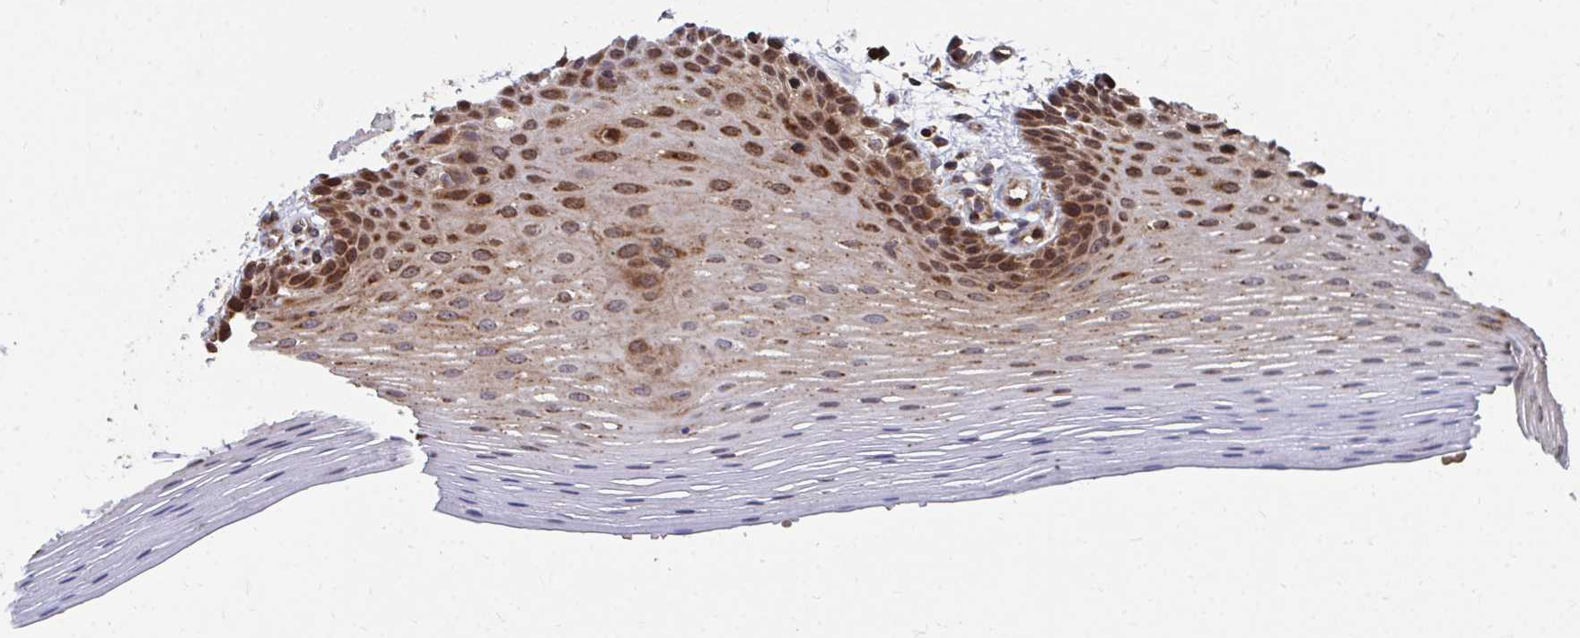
{"staining": {"intensity": "strong", "quantity": ">75%", "location": "cytoplasmic/membranous"}, "tissue": "oral mucosa", "cell_type": "Squamous epithelial cells", "image_type": "normal", "snomed": [{"axis": "morphology", "description": "Normal tissue, NOS"}, {"axis": "topography", "description": "Oral tissue"}], "caption": "Immunohistochemistry (IHC) (DAB (3,3'-diaminobenzidine)) staining of normal human oral mucosa shows strong cytoplasmic/membranous protein positivity in approximately >75% of squamous epithelial cells.", "gene": "FAM89A", "patient": {"sex": "female", "age": 81}}